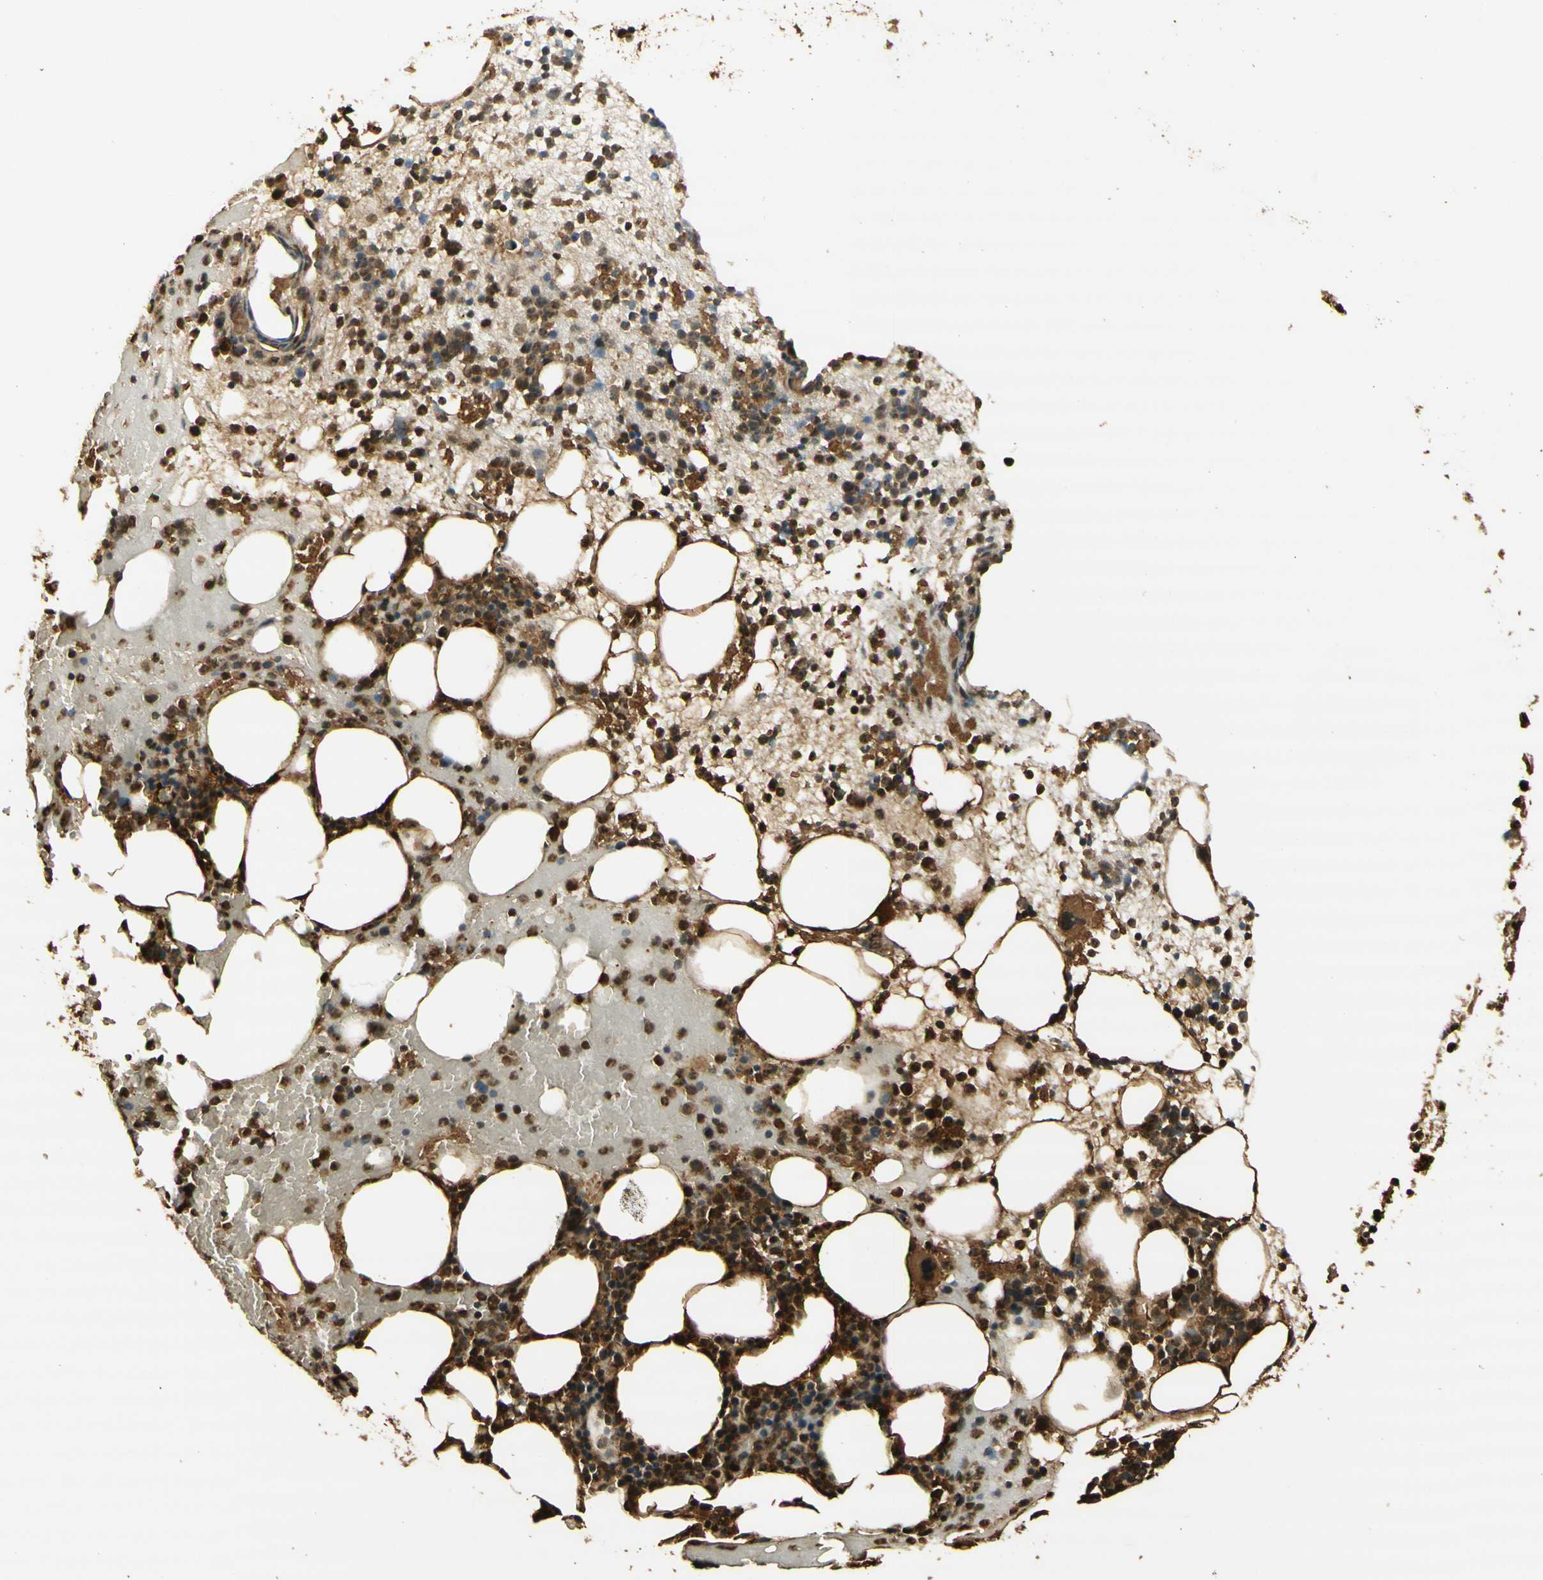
{"staining": {"intensity": "moderate", "quantity": "25%-75%", "location": "cytoplasmic/membranous"}, "tissue": "bone marrow", "cell_type": "Hematopoietic cells", "image_type": "normal", "snomed": [{"axis": "morphology", "description": "Normal tissue, NOS"}, {"axis": "morphology", "description": "Inflammation, NOS"}, {"axis": "topography", "description": "Bone marrow"}], "caption": "Immunohistochemistry (DAB (3,3'-diaminobenzidine)) staining of benign human bone marrow exhibits moderate cytoplasmic/membranous protein positivity in approximately 25%-75% of hematopoietic cells.", "gene": "AGER", "patient": {"sex": "female", "age": 79}}